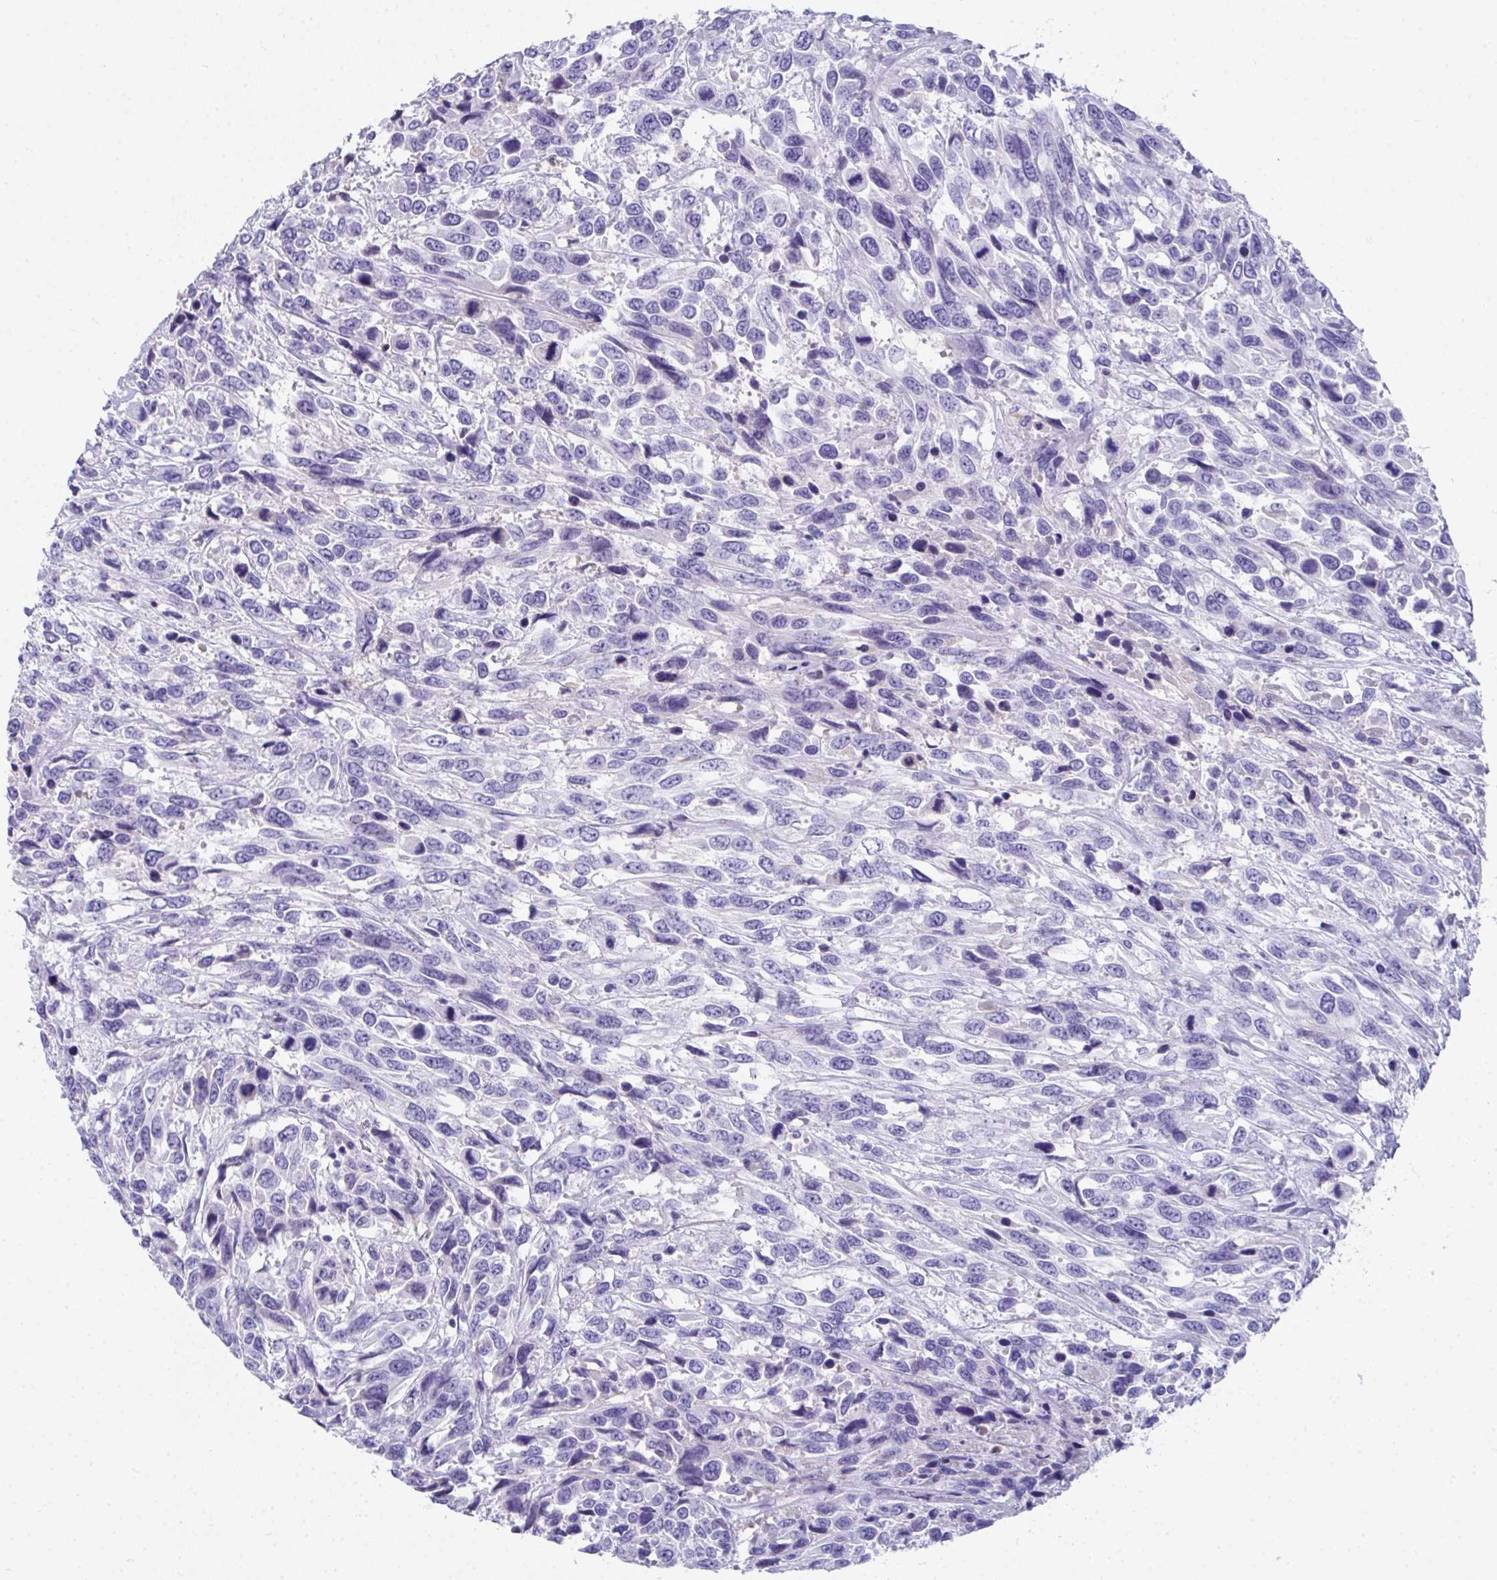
{"staining": {"intensity": "negative", "quantity": "none", "location": "none"}, "tissue": "urothelial cancer", "cell_type": "Tumor cells", "image_type": "cancer", "snomed": [{"axis": "morphology", "description": "Urothelial carcinoma, High grade"}, {"axis": "topography", "description": "Urinary bladder"}], "caption": "Immunohistochemical staining of urothelial carcinoma (high-grade) demonstrates no significant expression in tumor cells.", "gene": "COA5", "patient": {"sex": "female", "age": 70}}